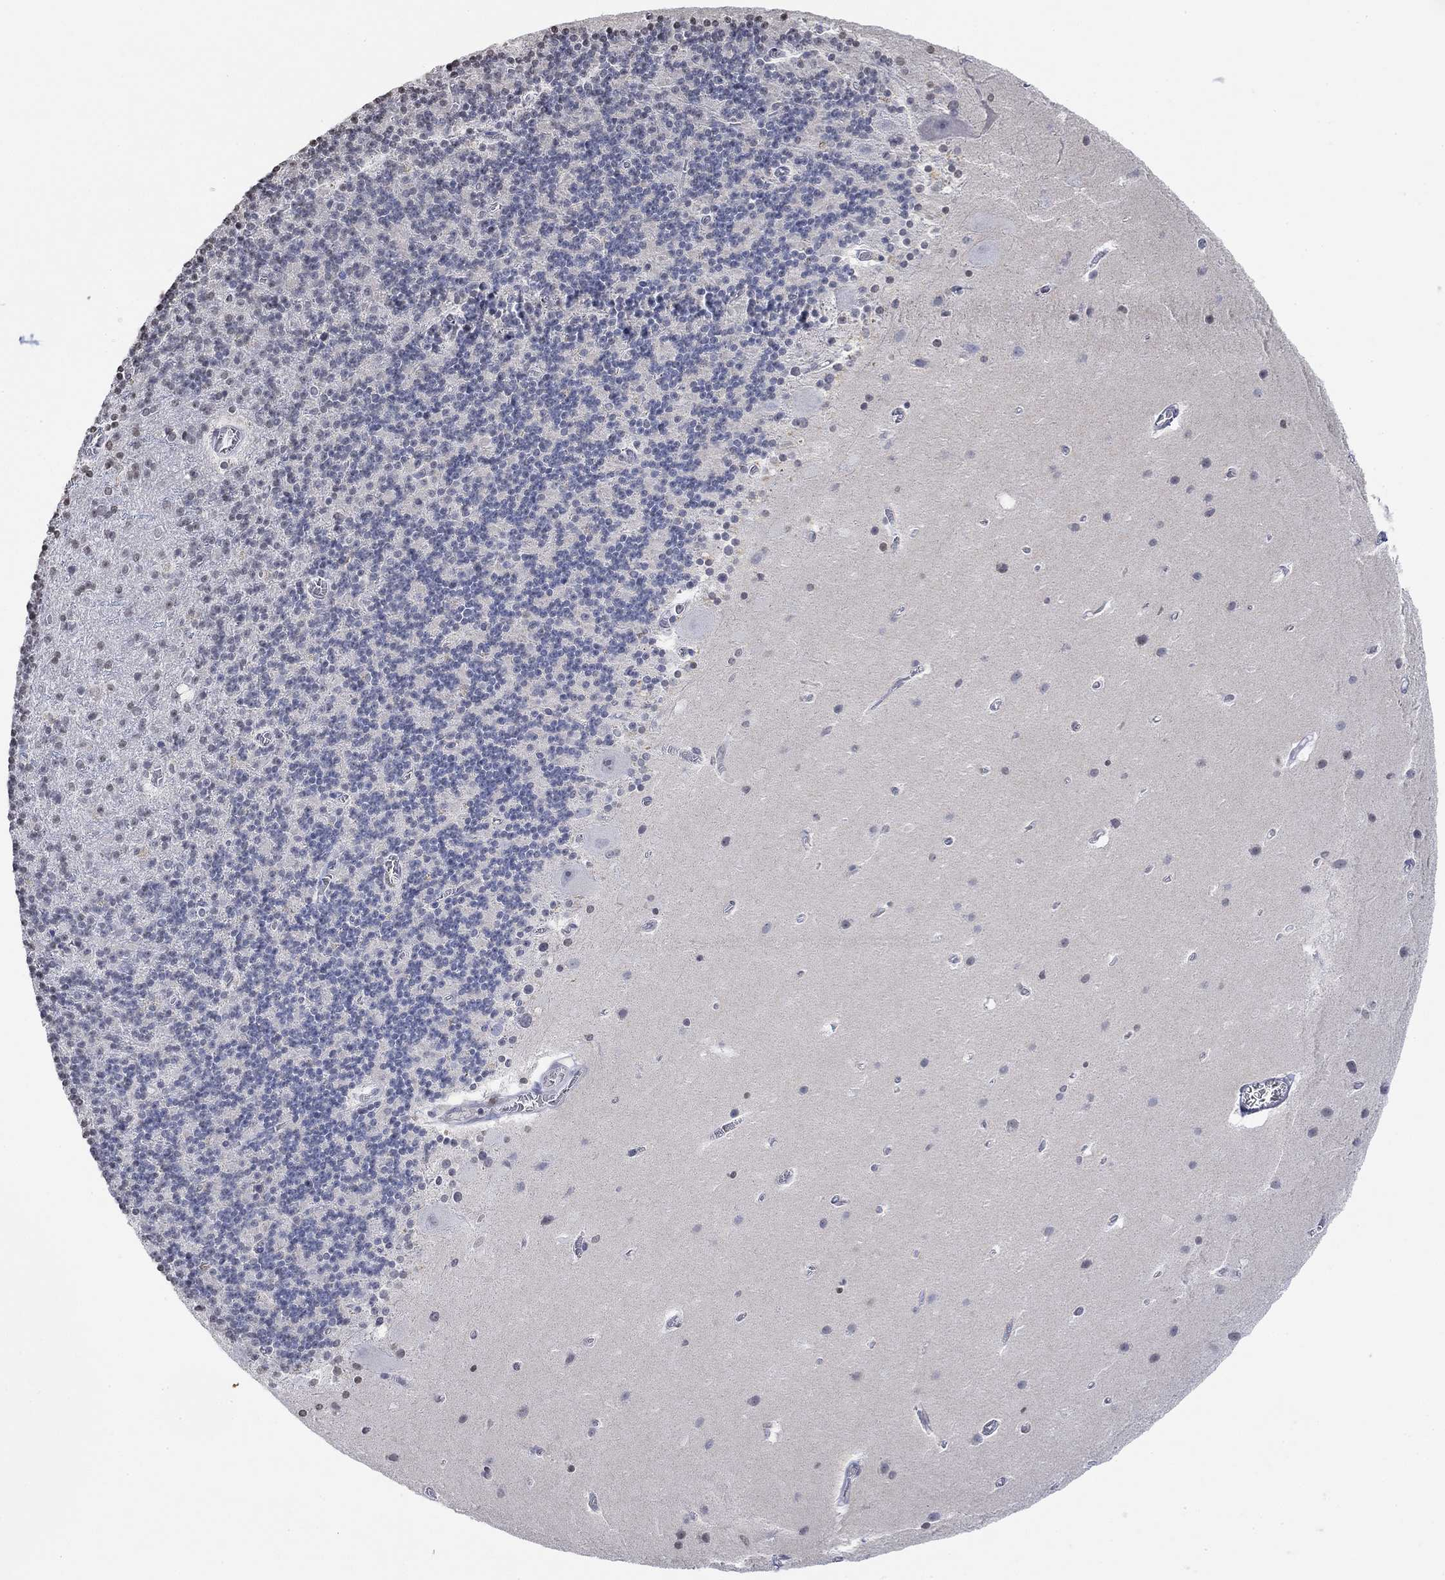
{"staining": {"intensity": "negative", "quantity": "none", "location": "none"}, "tissue": "cerebellum", "cell_type": "Cells in granular layer", "image_type": "normal", "snomed": [{"axis": "morphology", "description": "Normal tissue, NOS"}, {"axis": "topography", "description": "Cerebellum"}], "caption": "IHC of unremarkable cerebellum shows no positivity in cells in granular layer.", "gene": "TMEM255A", "patient": {"sex": "male", "age": 70}}